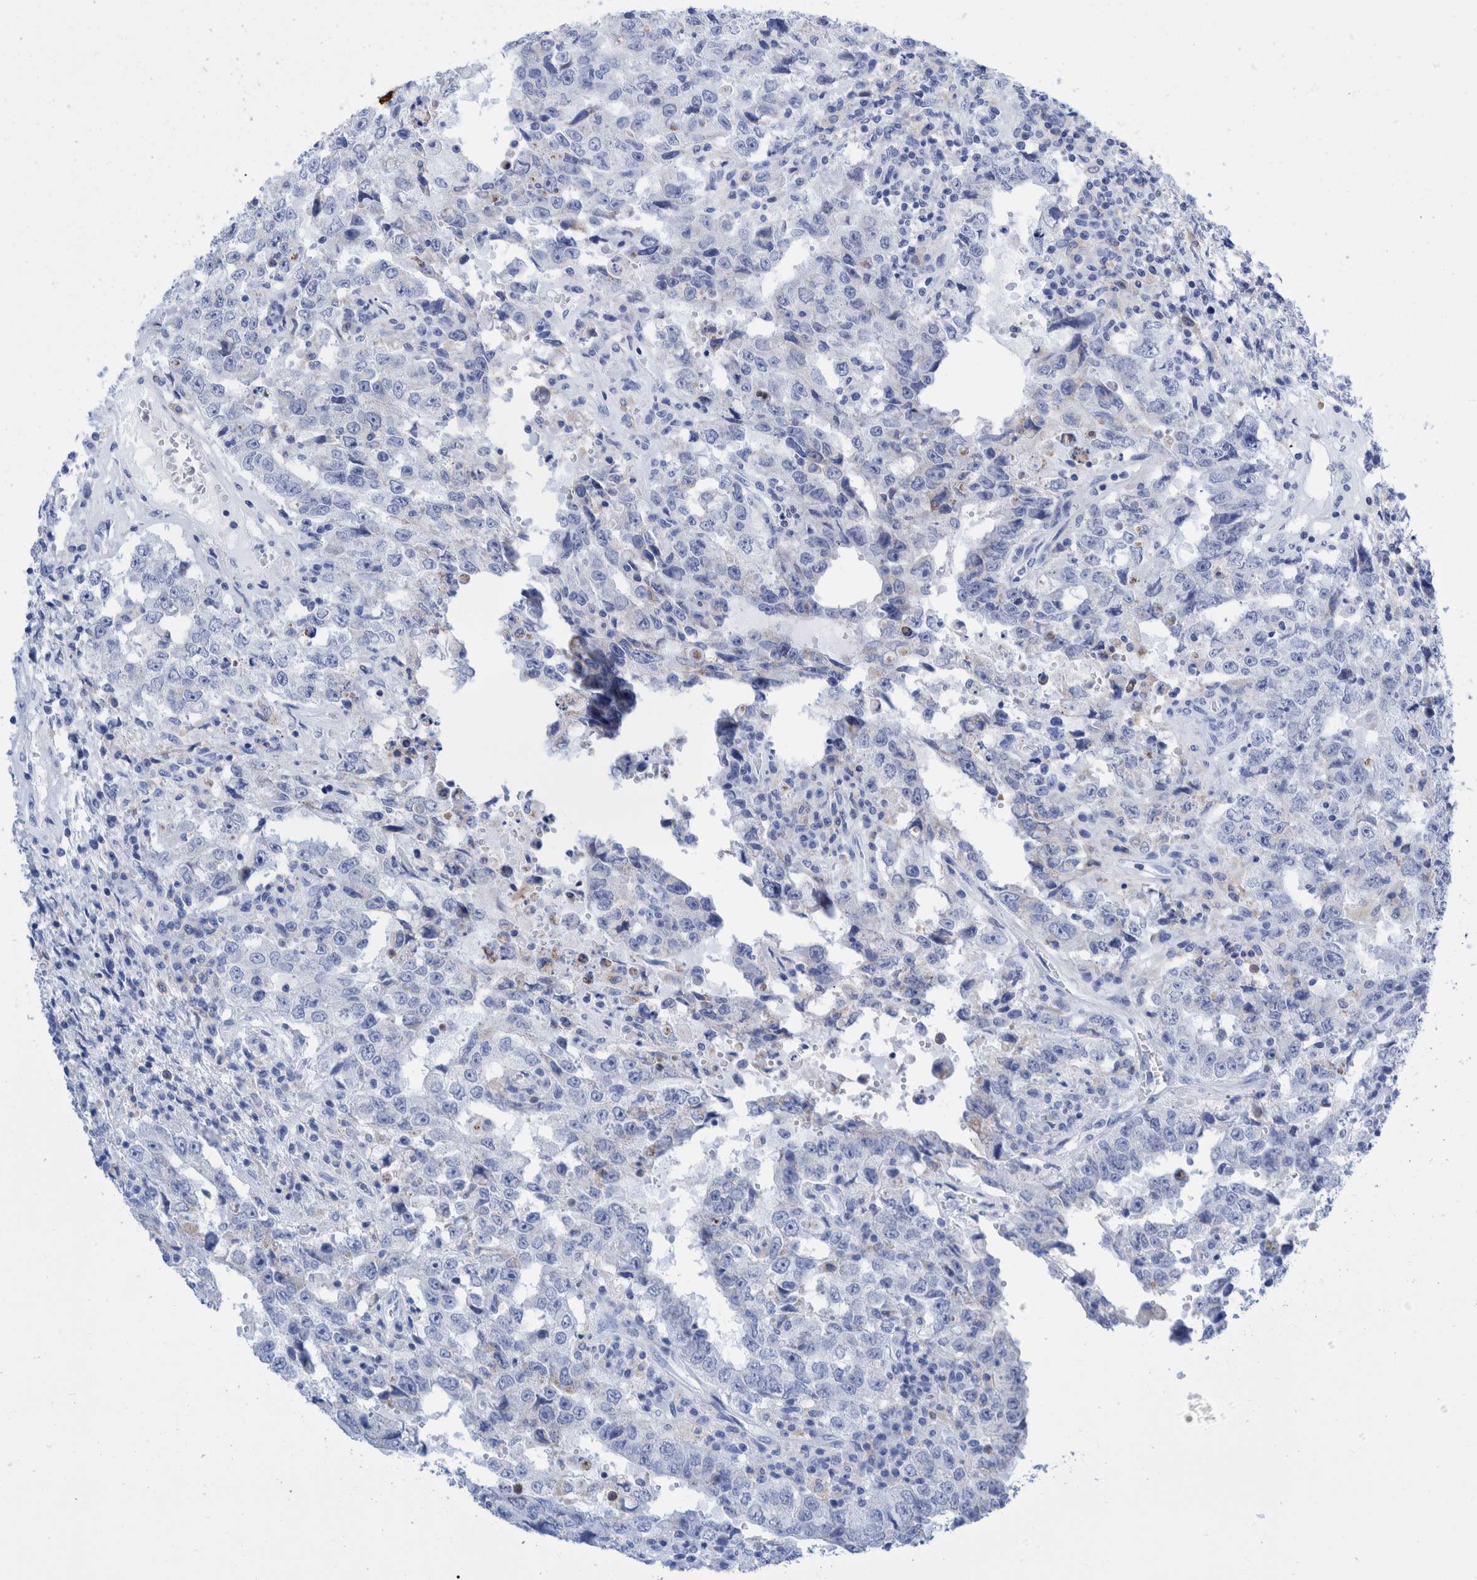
{"staining": {"intensity": "negative", "quantity": "none", "location": "none"}, "tissue": "testis cancer", "cell_type": "Tumor cells", "image_type": "cancer", "snomed": [{"axis": "morphology", "description": "Carcinoma, Embryonal, NOS"}, {"axis": "topography", "description": "Testis"}], "caption": "This histopathology image is of embryonal carcinoma (testis) stained with IHC to label a protein in brown with the nuclei are counter-stained blue. There is no expression in tumor cells.", "gene": "KRT14", "patient": {"sex": "male", "age": 26}}